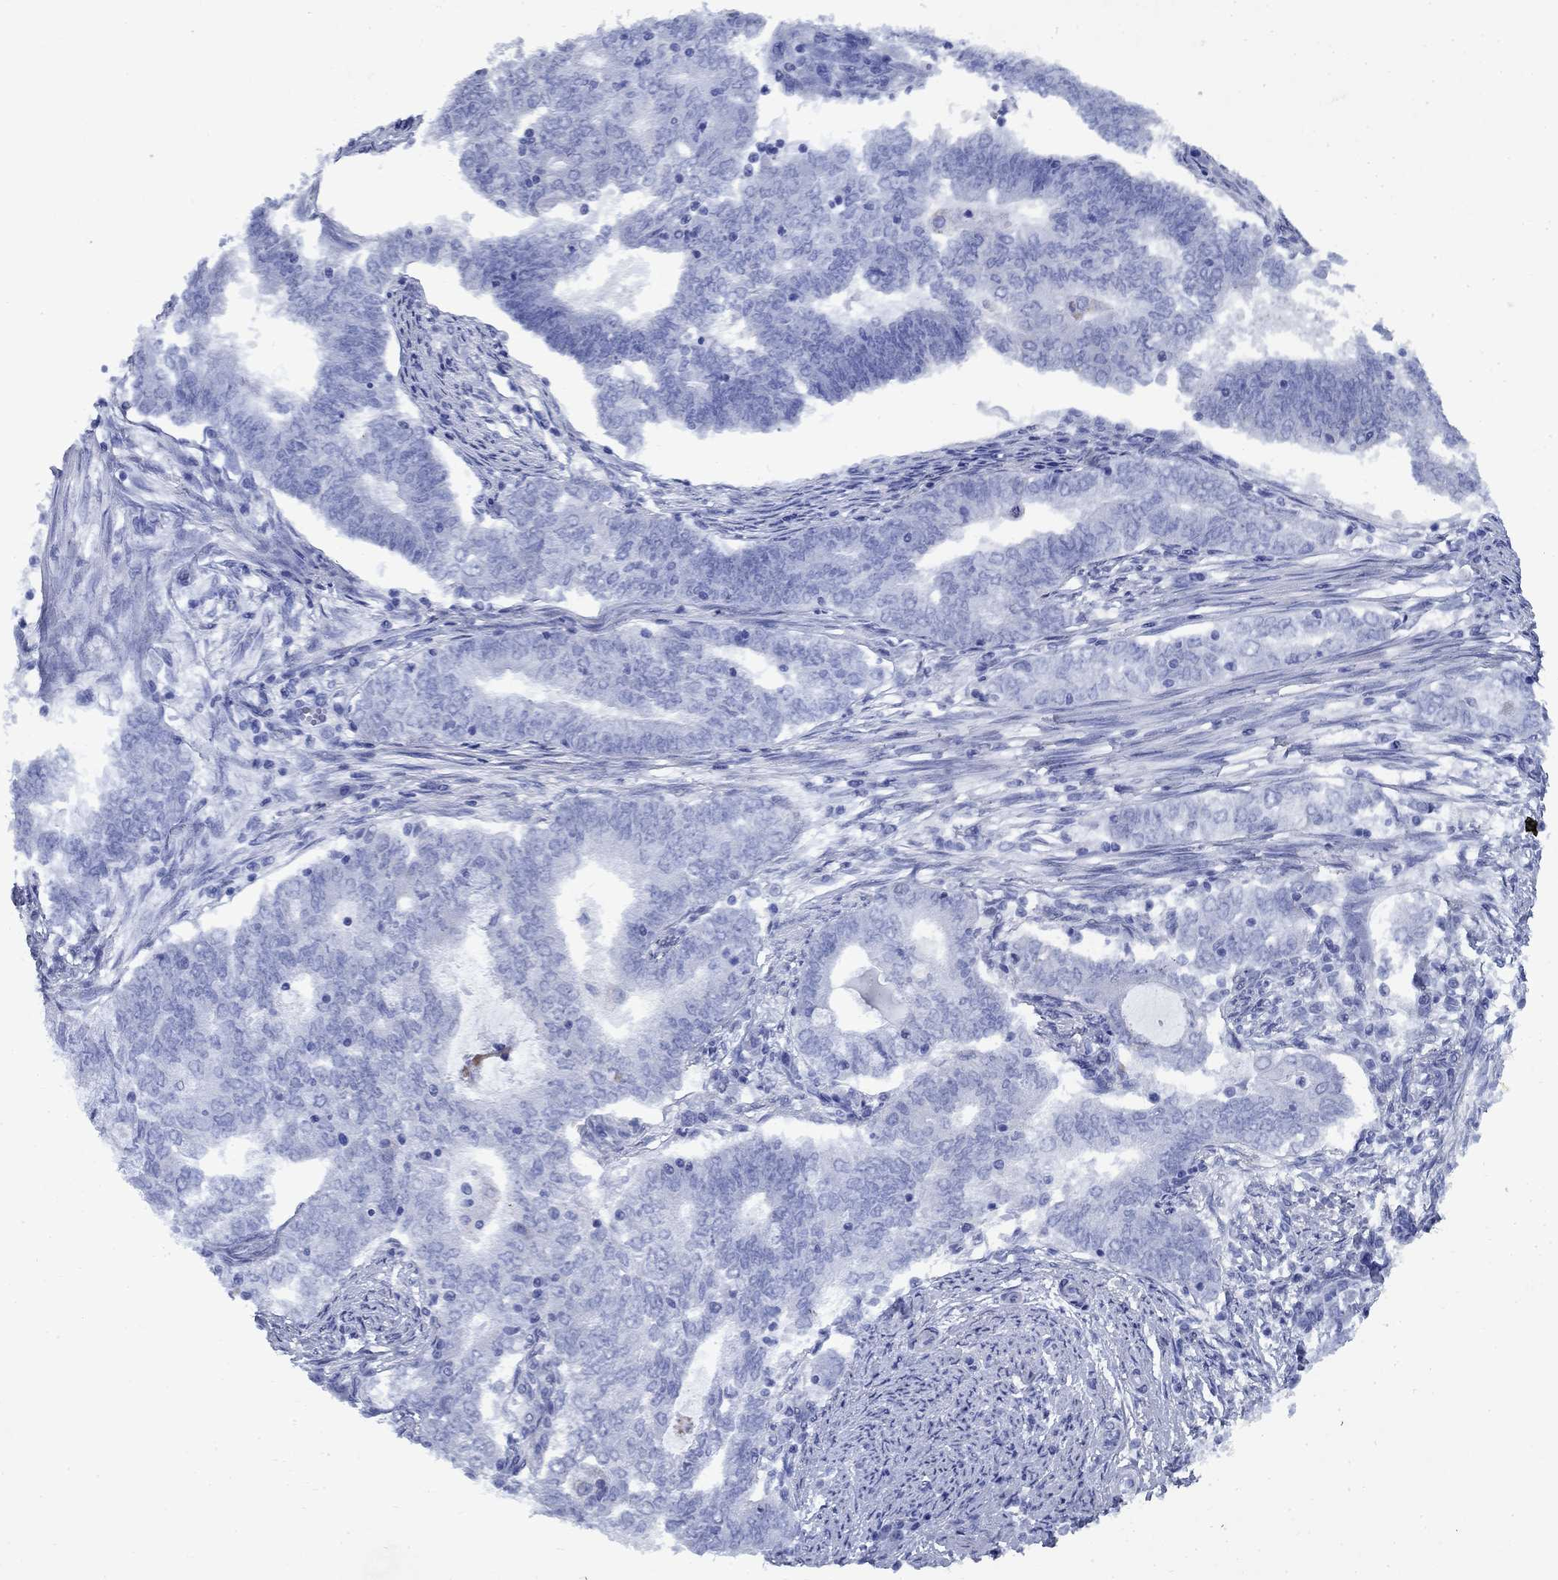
{"staining": {"intensity": "negative", "quantity": "none", "location": "none"}, "tissue": "endometrial cancer", "cell_type": "Tumor cells", "image_type": "cancer", "snomed": [{"axis": "morphology", "description": "Adenocarcinoma, NOS"}, {"axis": "topography", "description": "Endometrium"}], "caption": "Tumor cells show no significant protein expression in endometrial cancer.", "gene": "STAB2", "patient": {"sex": "female", "age": 62}}